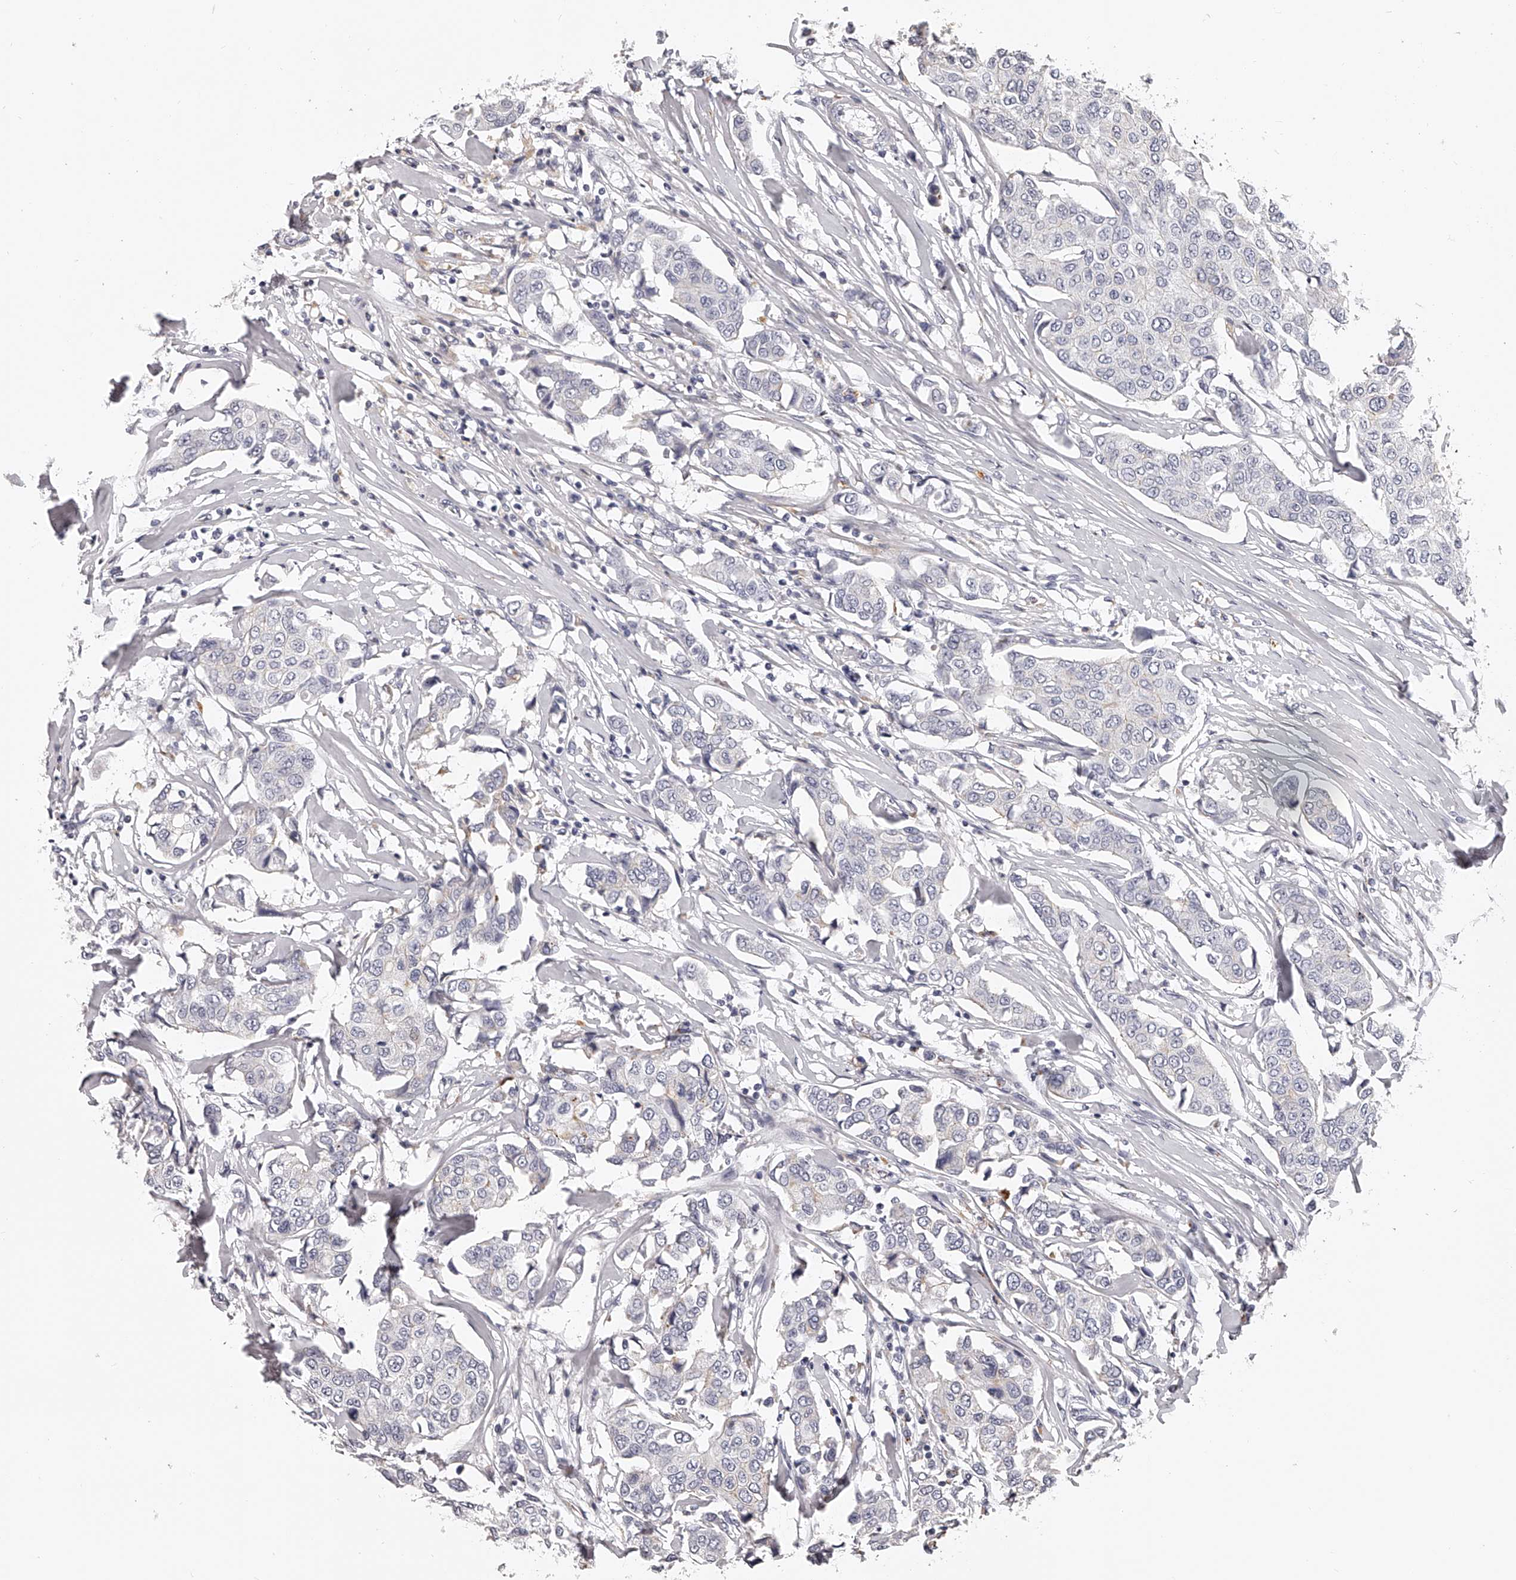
{"staining": {"intensity": "negative", "quantity": "none", "location": "none"}, "tissue": "breast cancer", "cell_type": "Tumor cells", "image_type": "cancer", "snomed": [{"axis": "morphology", "description": "Duct carcinoma"}, {"axis": "topography", "description": "Breast"}], "caption": "The immunohistochemistry histopathology image has no significant expression in tumor cells of breast cancer (intraductal carcinoma) tissue.", "gene": "DMRT1", "patient": {"sex": "female", "age": 80}}